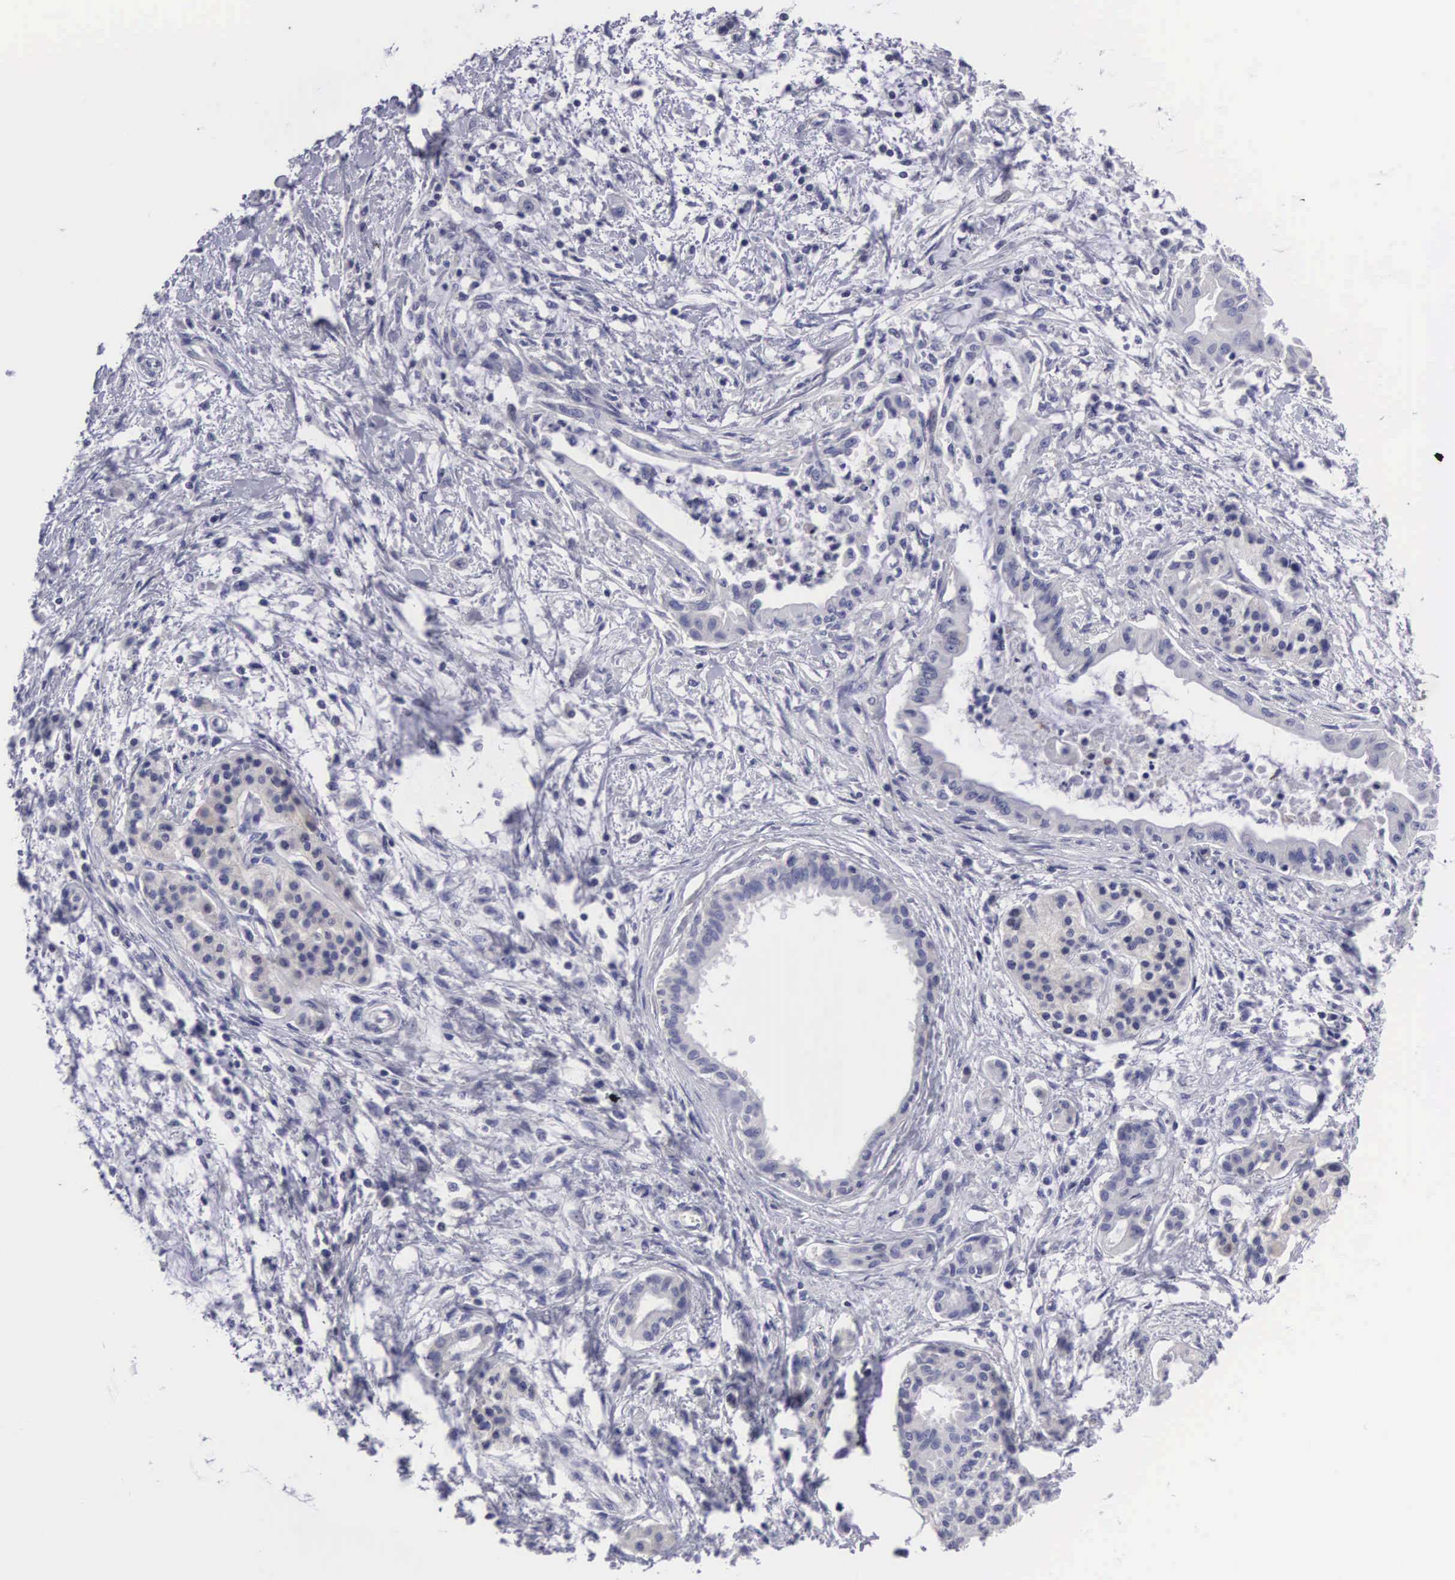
{"staining": {"intensity": "negative", "quantity": "none", "location": "none"}, "tissue": "pancreatic cancer", "cell_type": "Tumor cells", "image_type": "cancer", "snomed": [{"axis": "morphology", "description": "Adenocarcinoma, NOS"}, {"axis": "topography", "description": "Pancreas"}], "caption": "Immunohistochemical staining of pancreatic adenocarcinoma reveals no significant expression in tumor cells.", "gene": "SLITRK4", "patient": {"sex": "female", "age": 64}}